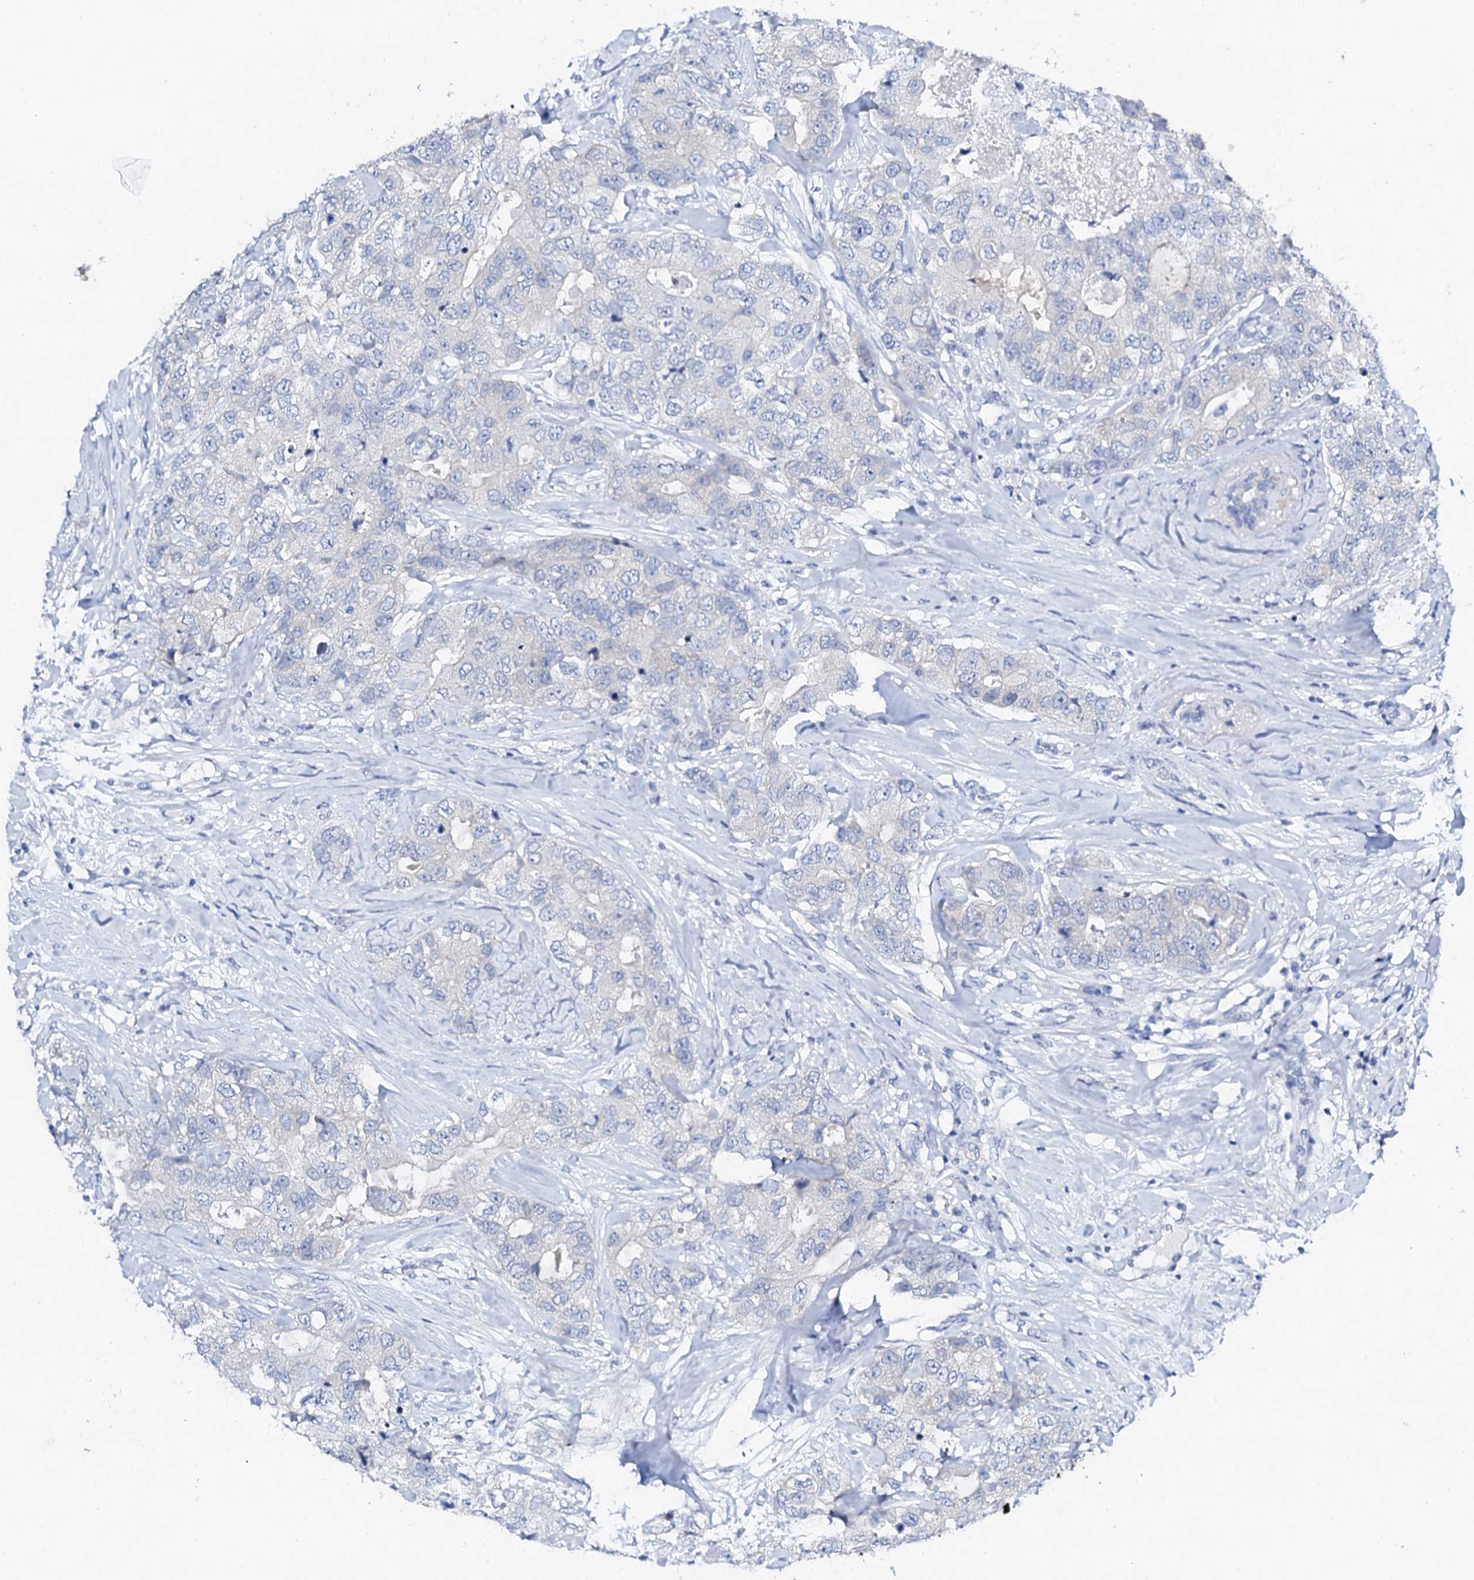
{"staining": {"intensity": "negative", "quantity": "none", "location": "none"}, "tissue": "breast cancer", "cell_type": "Tumor cells", "image_type": "cancer", "snomed": [{"axis": "morphology", "description": "Duct carcinoma"}, {"axis": "topography", "description": "Breast"}], "caption": "Image shows no significant protein staining in tumor cells of breast cancer. (Stains: DAB (3,3'-diaminobenzidine) immunohistochemistry (IHC) with hematoxylin counter stain, Microscopy: brightfield microscopy at high magnification).", "gene": "FBXL16", "patient": {"sex": "female", "age": 62}}